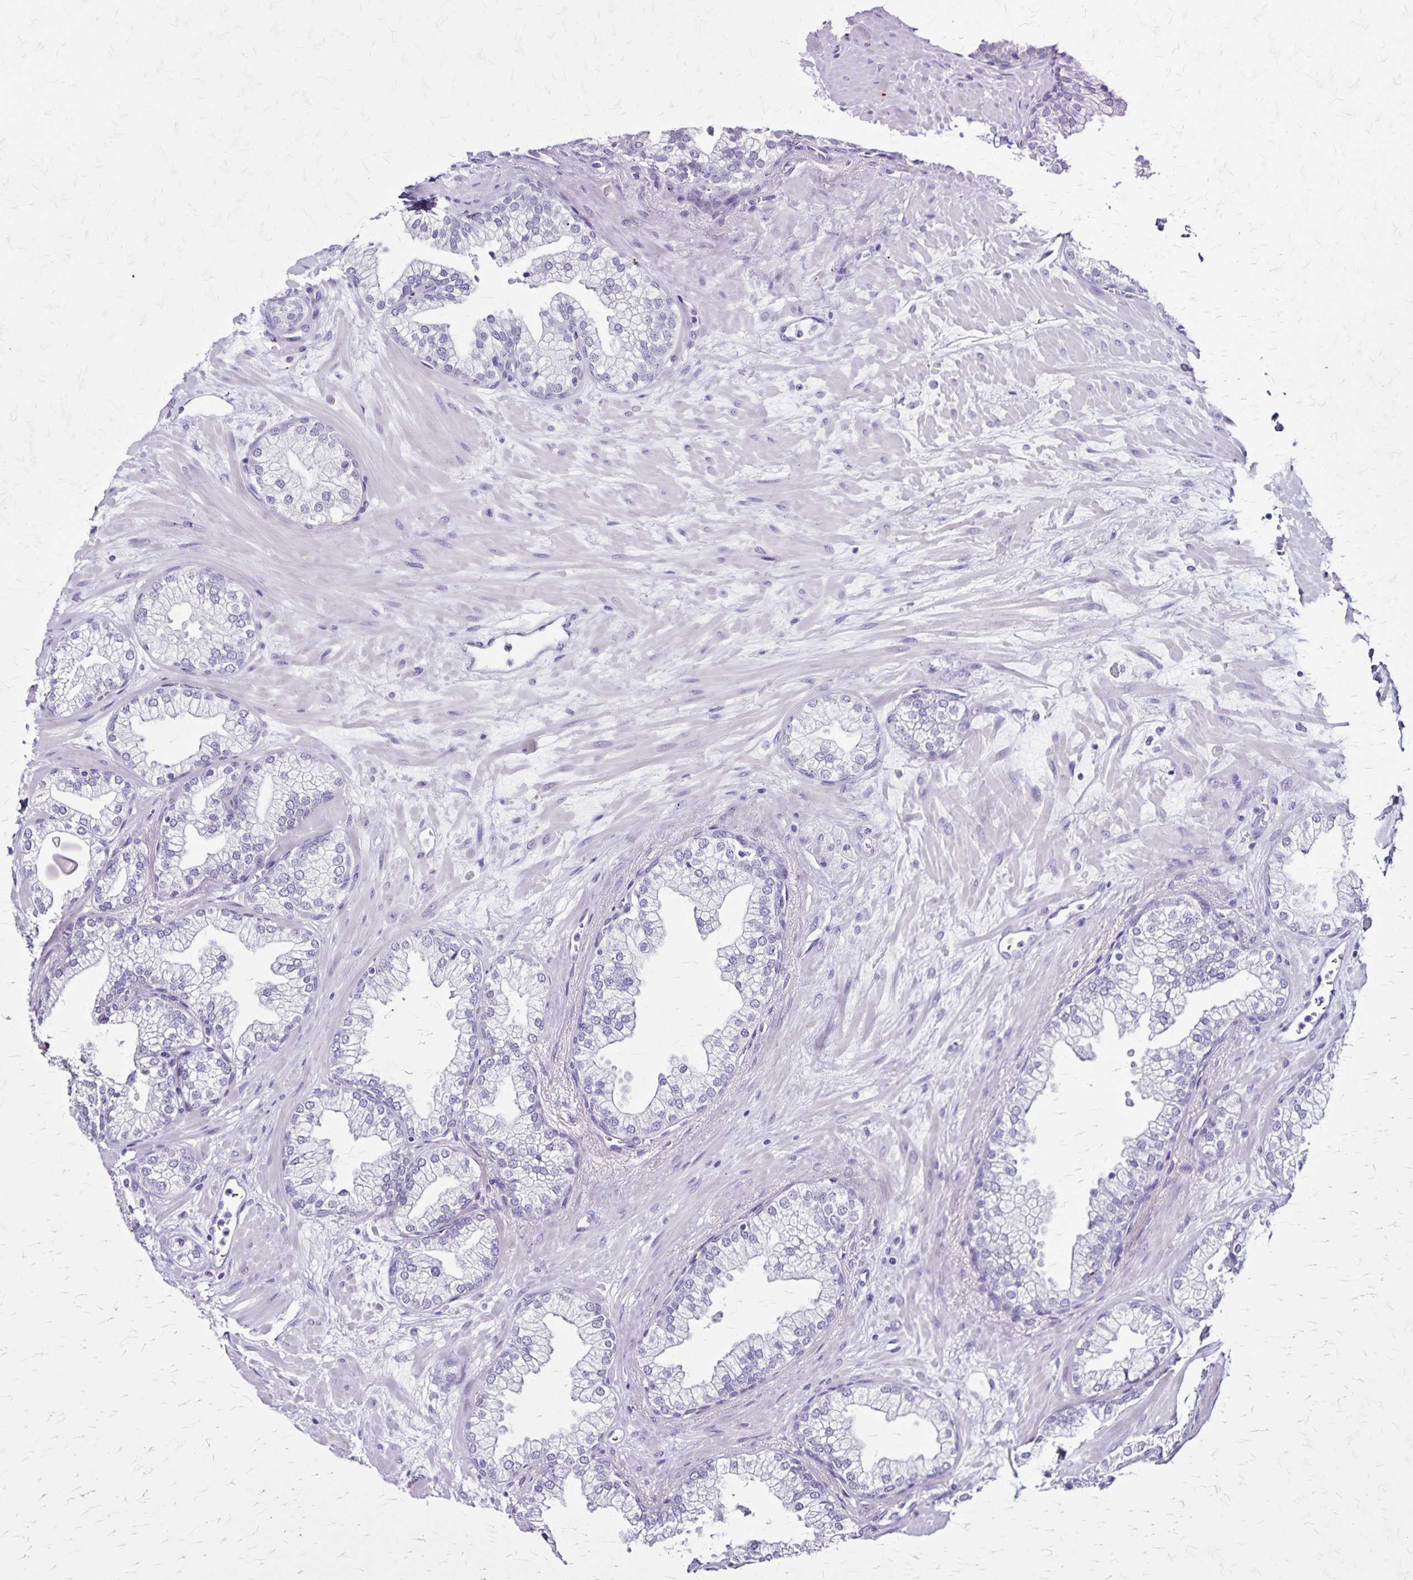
{"staining": {"intensity": "negative", "quantity": "none", "location": "none"}, "tissue": "prostate", "cell_type": "Glandular cells", "image_type": "normal", "snomed": [{"axis": "morphology", "description": "Normal tissue, NOS"}, {"axis": "topography", "description": "Prostate"}, {"axis": "topography", "description": "Peripheral nerve tissue"}], "caption": "This is a histopathology image of immunohistochemistry (IHC) staining of benign prostate, which shows no expression in glandular cells. The staining was performed using DAB to visualize the protein expression in brown, while the nuclei were stained in blue with hematoxylin (Magnification: 20x).", "gene": "KRT2", "patient": {"sex": "male", "age": 61}}